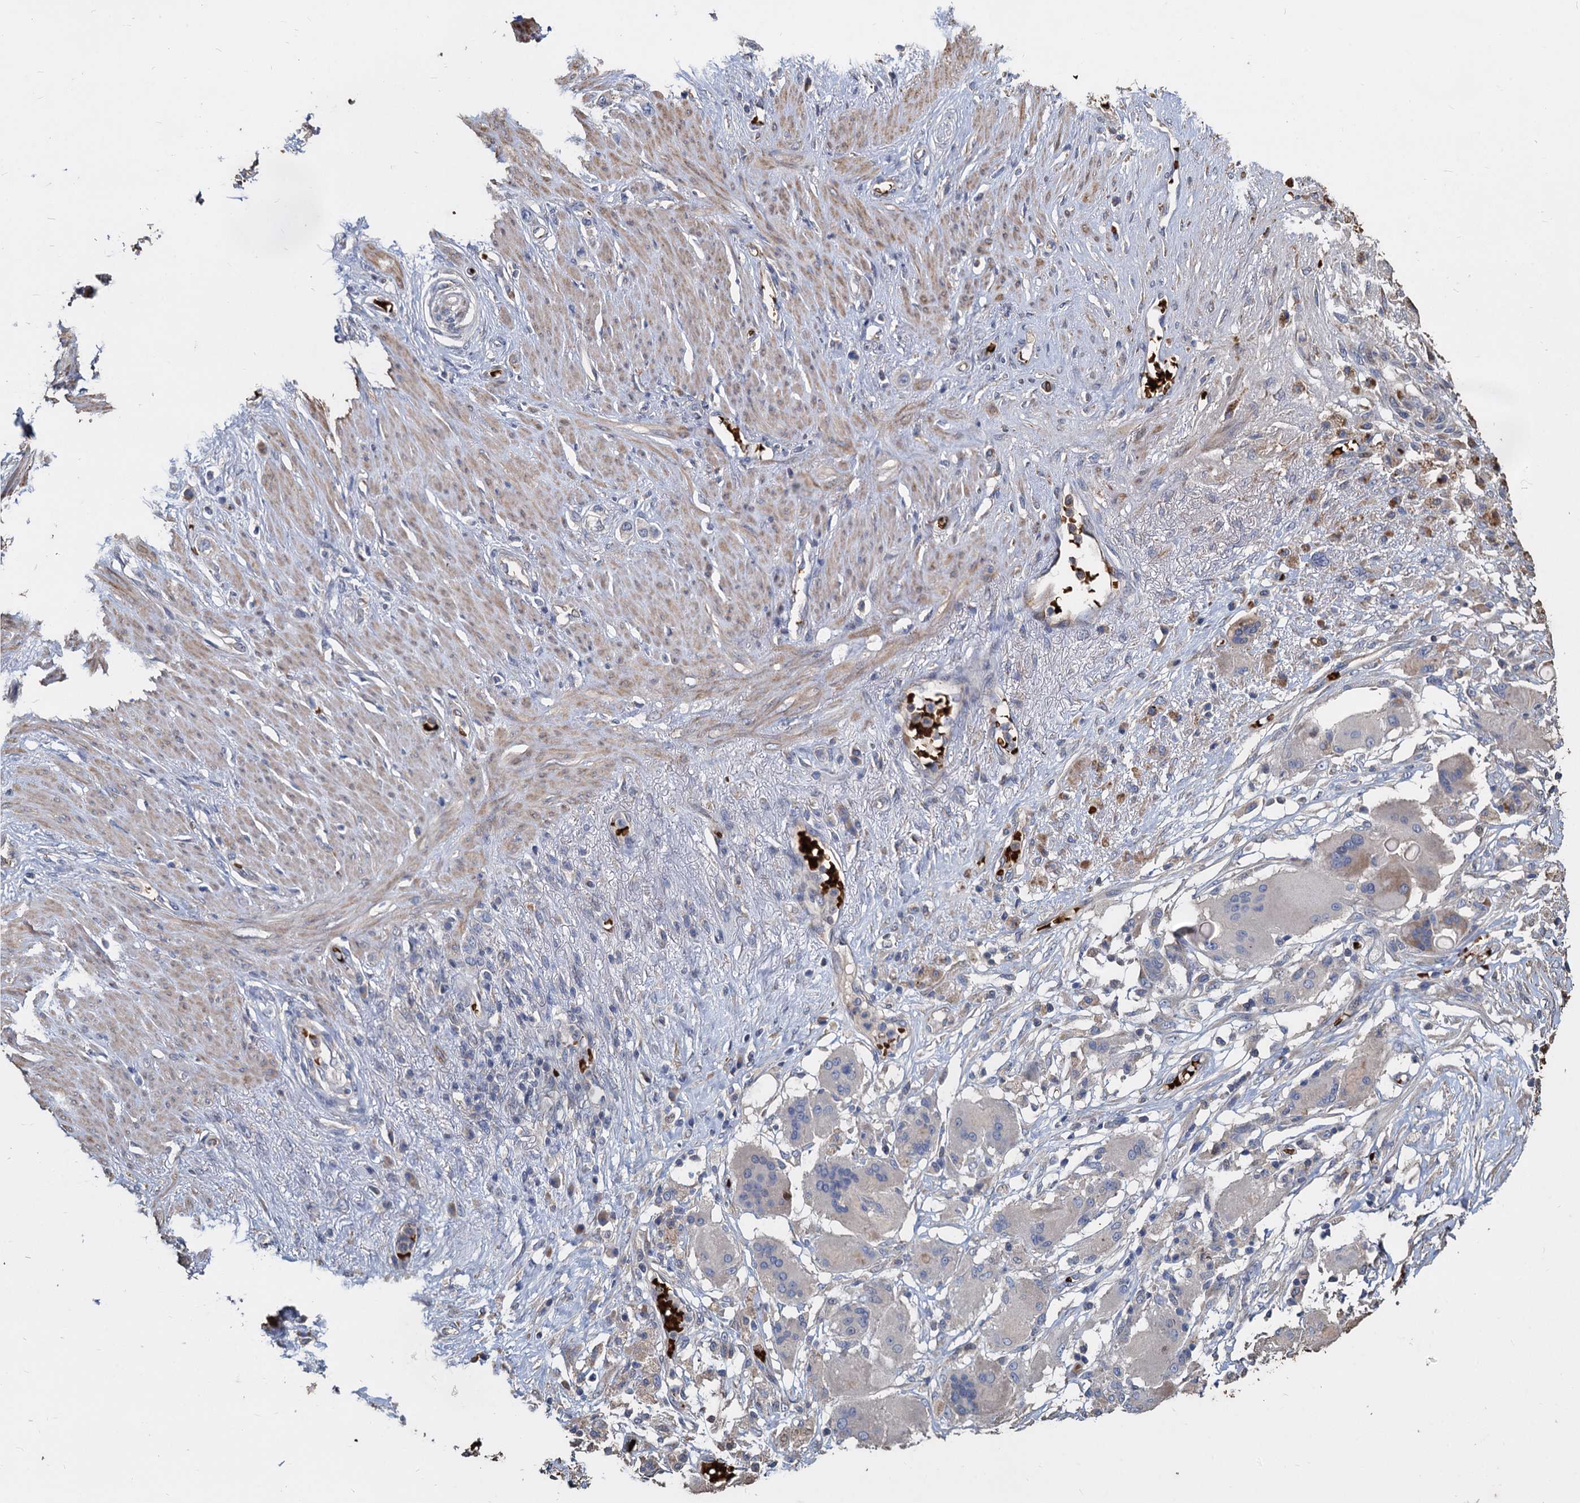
{"staining": {"intensity": "negative", "quantity": "none", "location": "none"}, "tissue": "stomach cancer", "cell_type": "Tumor cells", "image_type": "cancer", "snomed": [{"axis": "morphology", "description": "Adenocarcinoma, NOS"}, {"axis": "morphology", "description": "Adenocarcinoma, High grade"}, {"axis": "topography", "description": "Stomach, upper"}, {"axis": "topography", "description": "Stomach, lower"}], "caption": "DAB (3,3'-diaminobenzidine) immunohistochemical staining of human stomach adenocarcinoma (high-grade) displays no significant staining in tumor cells.", "gene": "TCTN2", "patient": {"sex": "female", "age": 65}}